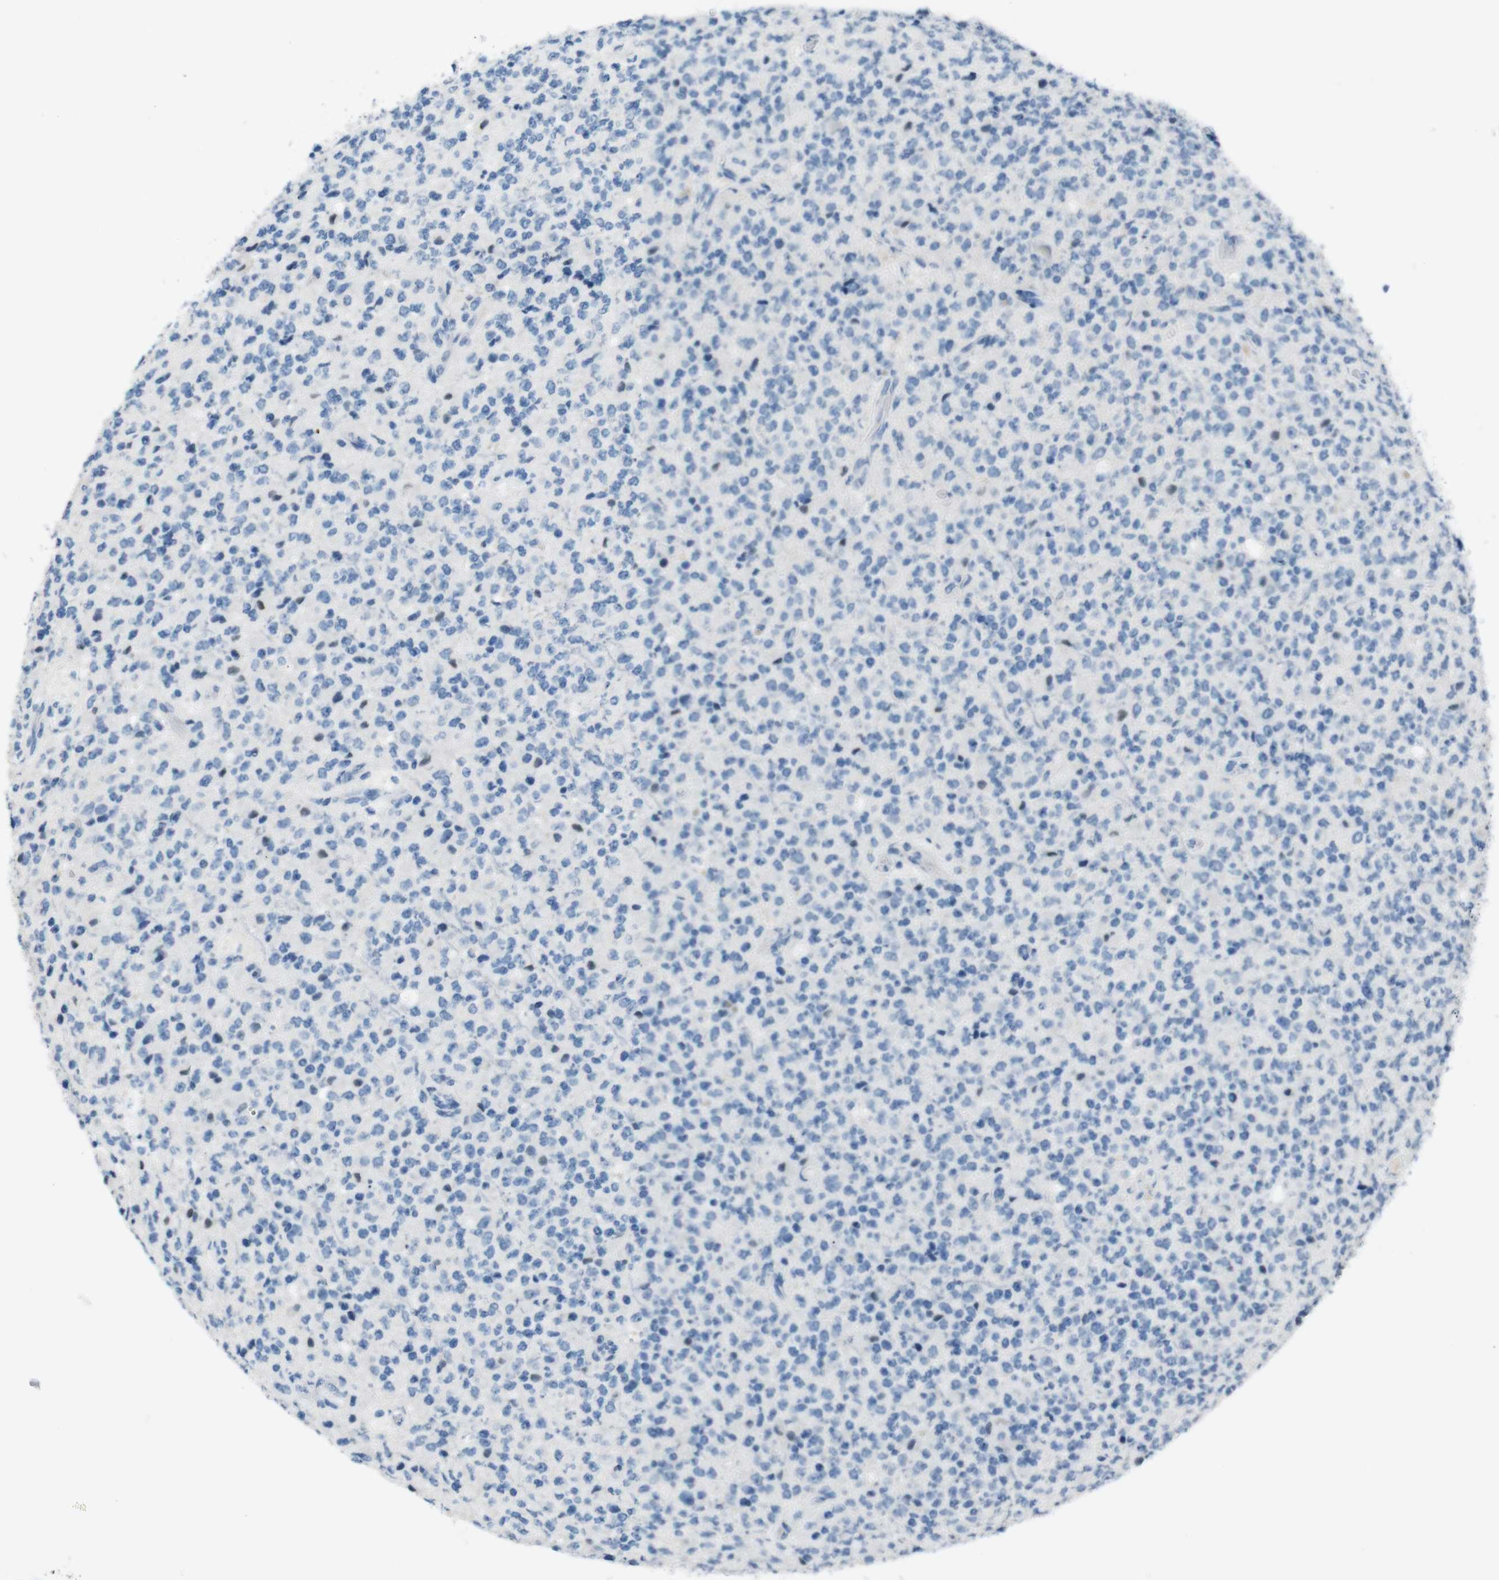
{"staining": {"intensity": "weak", "quantity": "<25%", "location": "nuclear"}, "tissue": "glioma", "cell_type": "Tumor cells", "image_type": "cancer", "snomed": [{"axis": "morphology", "description": "Glioma, malignant, High grade"}, {"axis": "topography", "description": "pancreas cauda"}], "caption": "This is an immunohistochemistry histopathology image of glioma. There is no positivity in tumor cells.", "gene": "HRH2", "patient": {"sex": "male", "age": 60}}